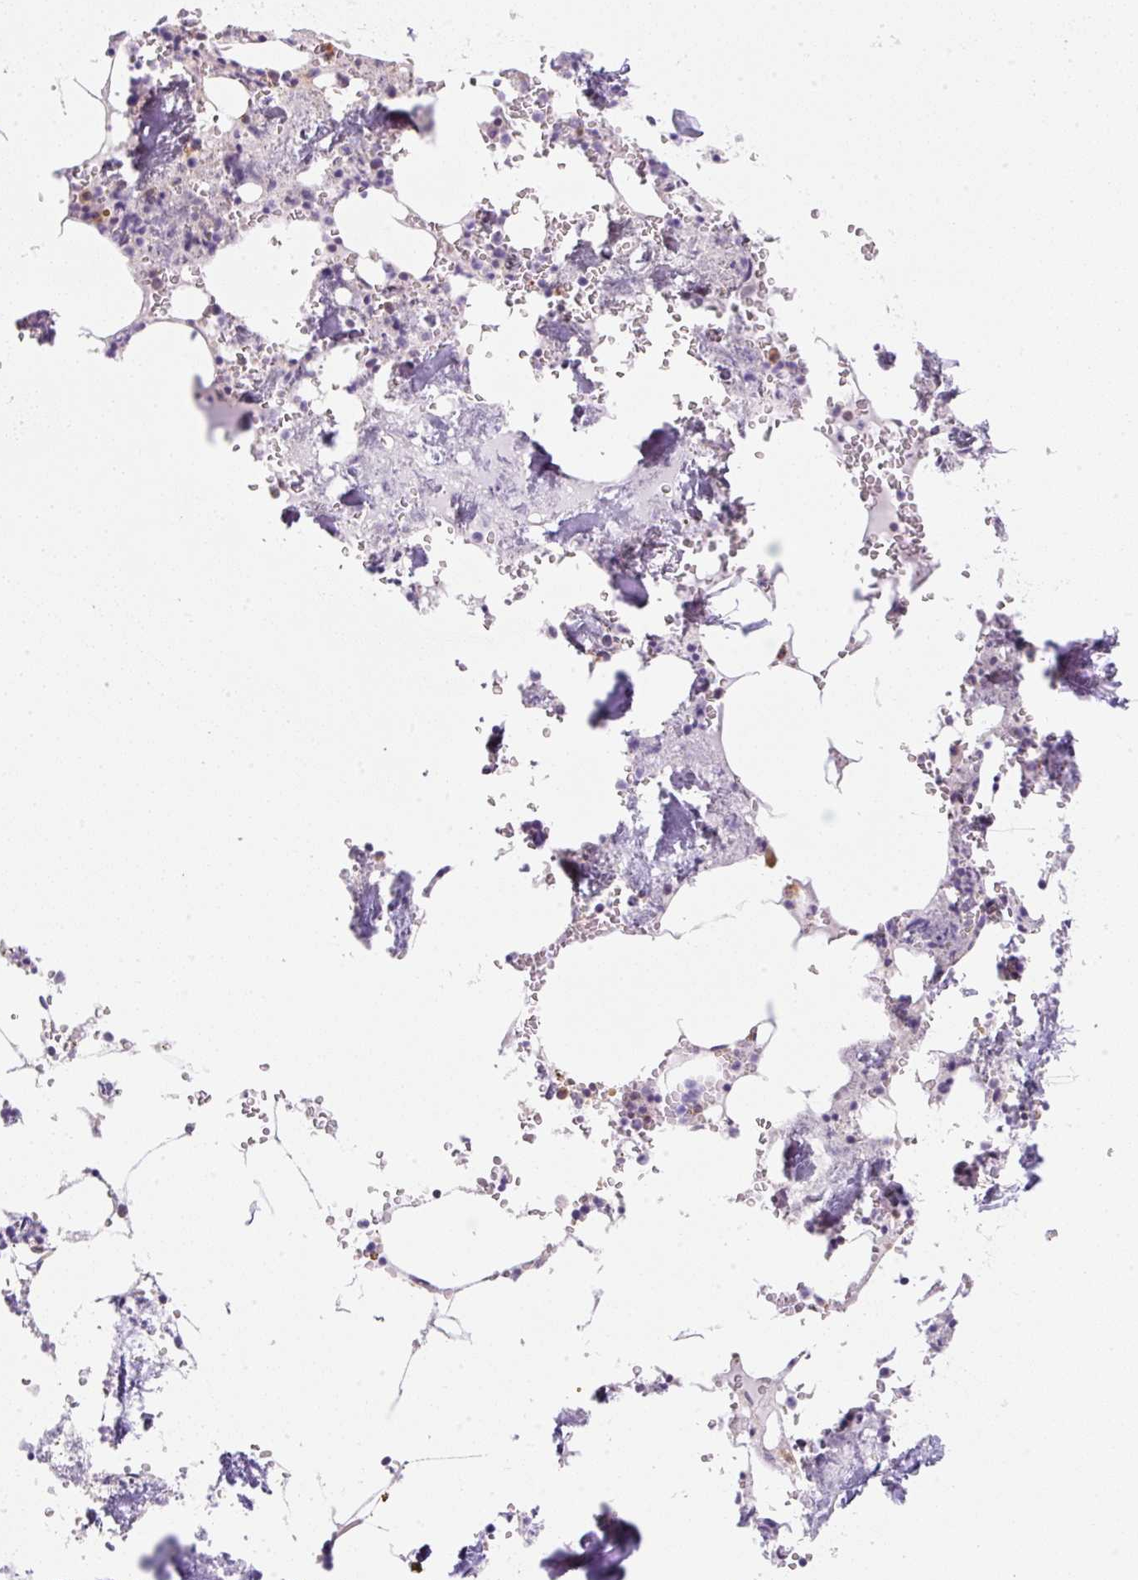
{"staining": {"intensity": "weak", "quantity": "<25%", "location": "cytoplasmic/membranous"}, "tissue": "bone marrow", "cell_type": "Hematopoietic cells", "image_type": "normal", "snomed": [{"axis": "morphology", "description": "Normal tissue, NOS"}, {"axis": "topography", "description": "Bone marrow"}], "caption": "Immunohistochemistry (IHC) photomicrograph of normal human bone marrow stained for a protein (brown), which exhibits no positivity in hematopoietic cells. (Stains: DAB IHC with hematoxylin counter stain, Microscopy: brightfield microscopy at high magnification).", "gene": "RPL18A", "patient": {"sex": "male", "age": 54}}